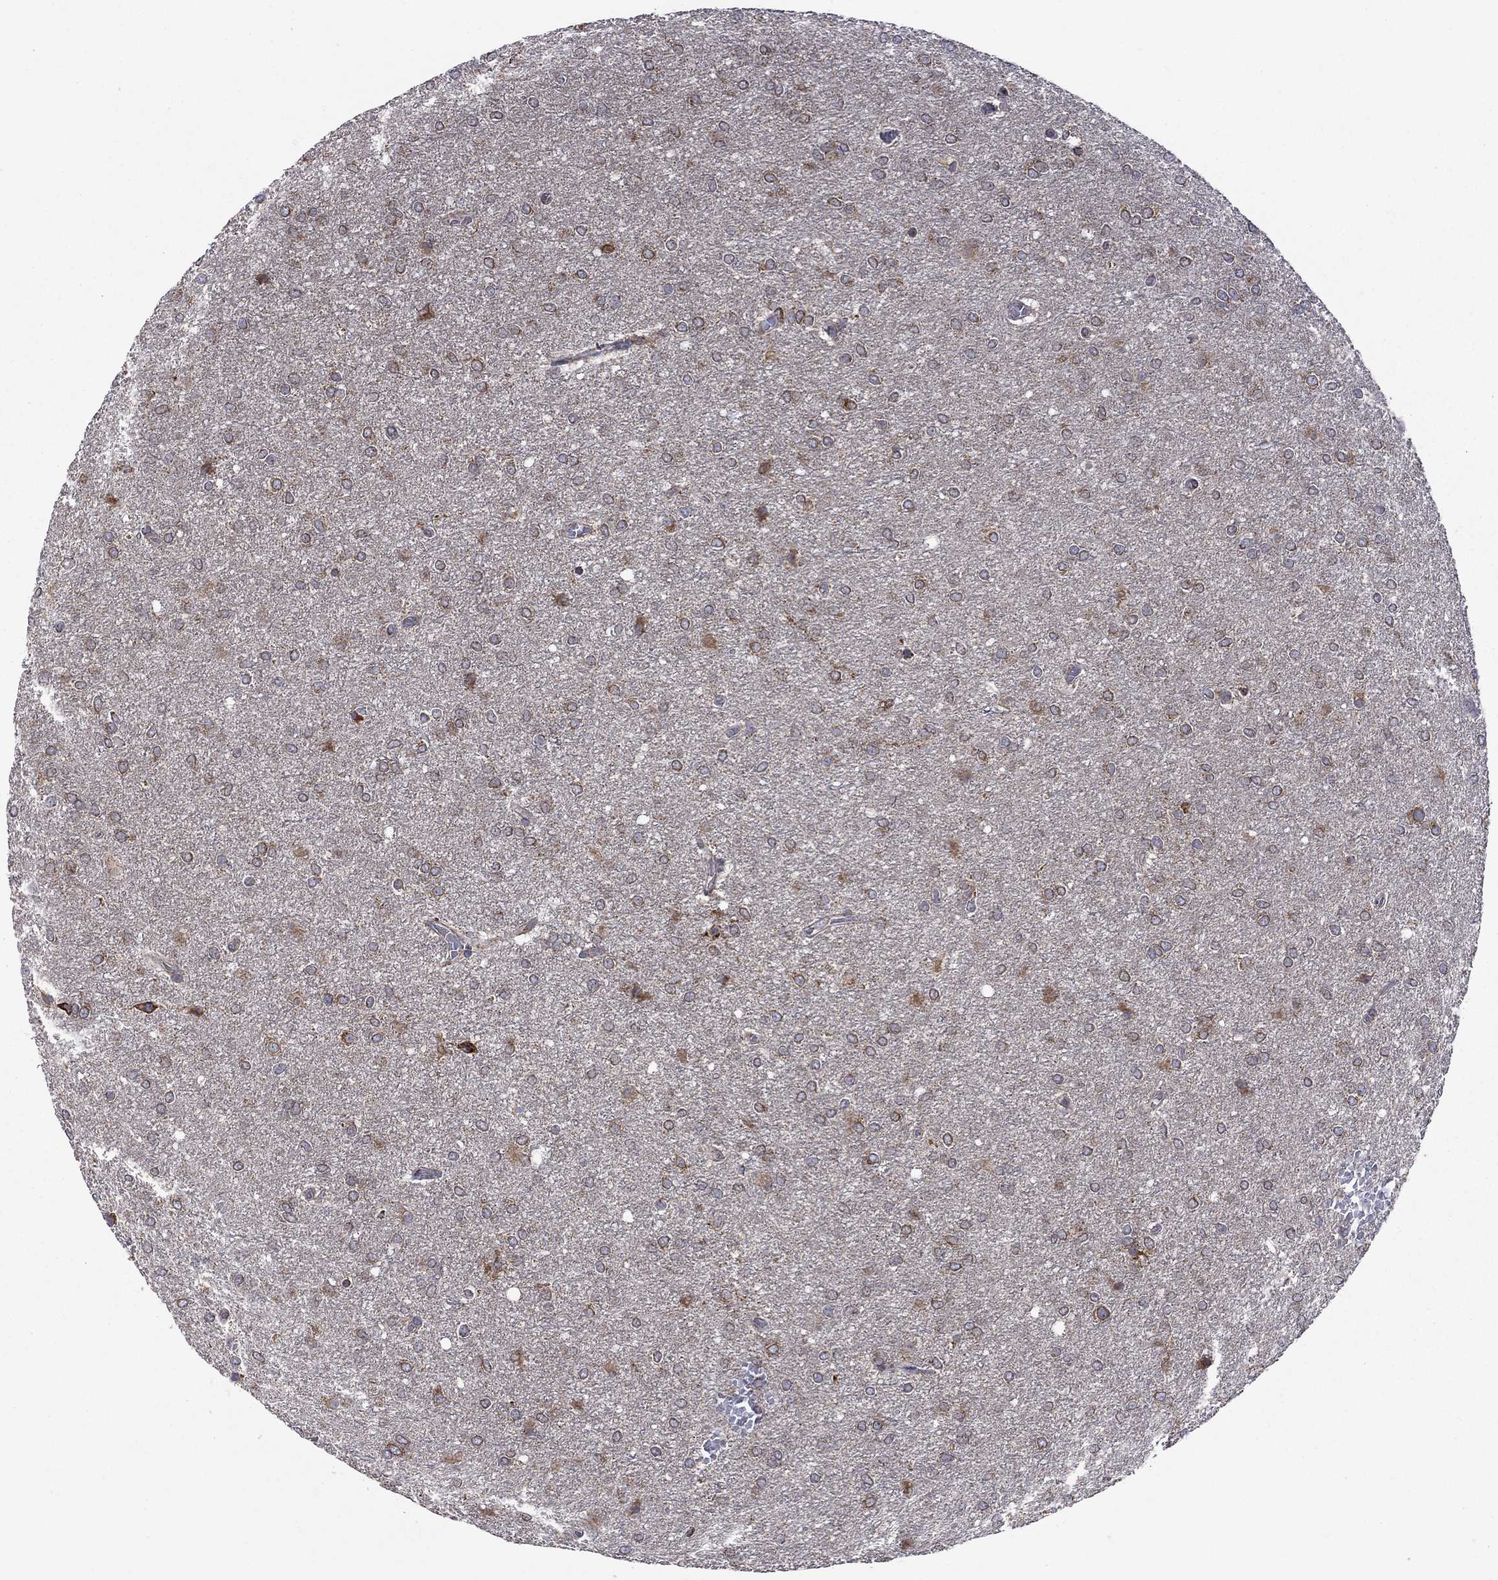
{"staining": {"intensity": "moderate", "quantity": ">75%", "location": "cytoplasmic/membranous"}, "tissue": "glioma", "cell_type": "Tumor cells", "image_type": "cancer", "snomed": [{"axis": "morphology", "description": "Glioma, malignant, High grade"}, {"axis": "topography", "description": "Brain"}], "caption": "A brown stain highlights moderate cytoplasmic/membranous staining of a protein in high-grade glioma (malignant) tumor cells.", "gene": "CLPTM1", "patient": {"sex": "female", "age": 61}}